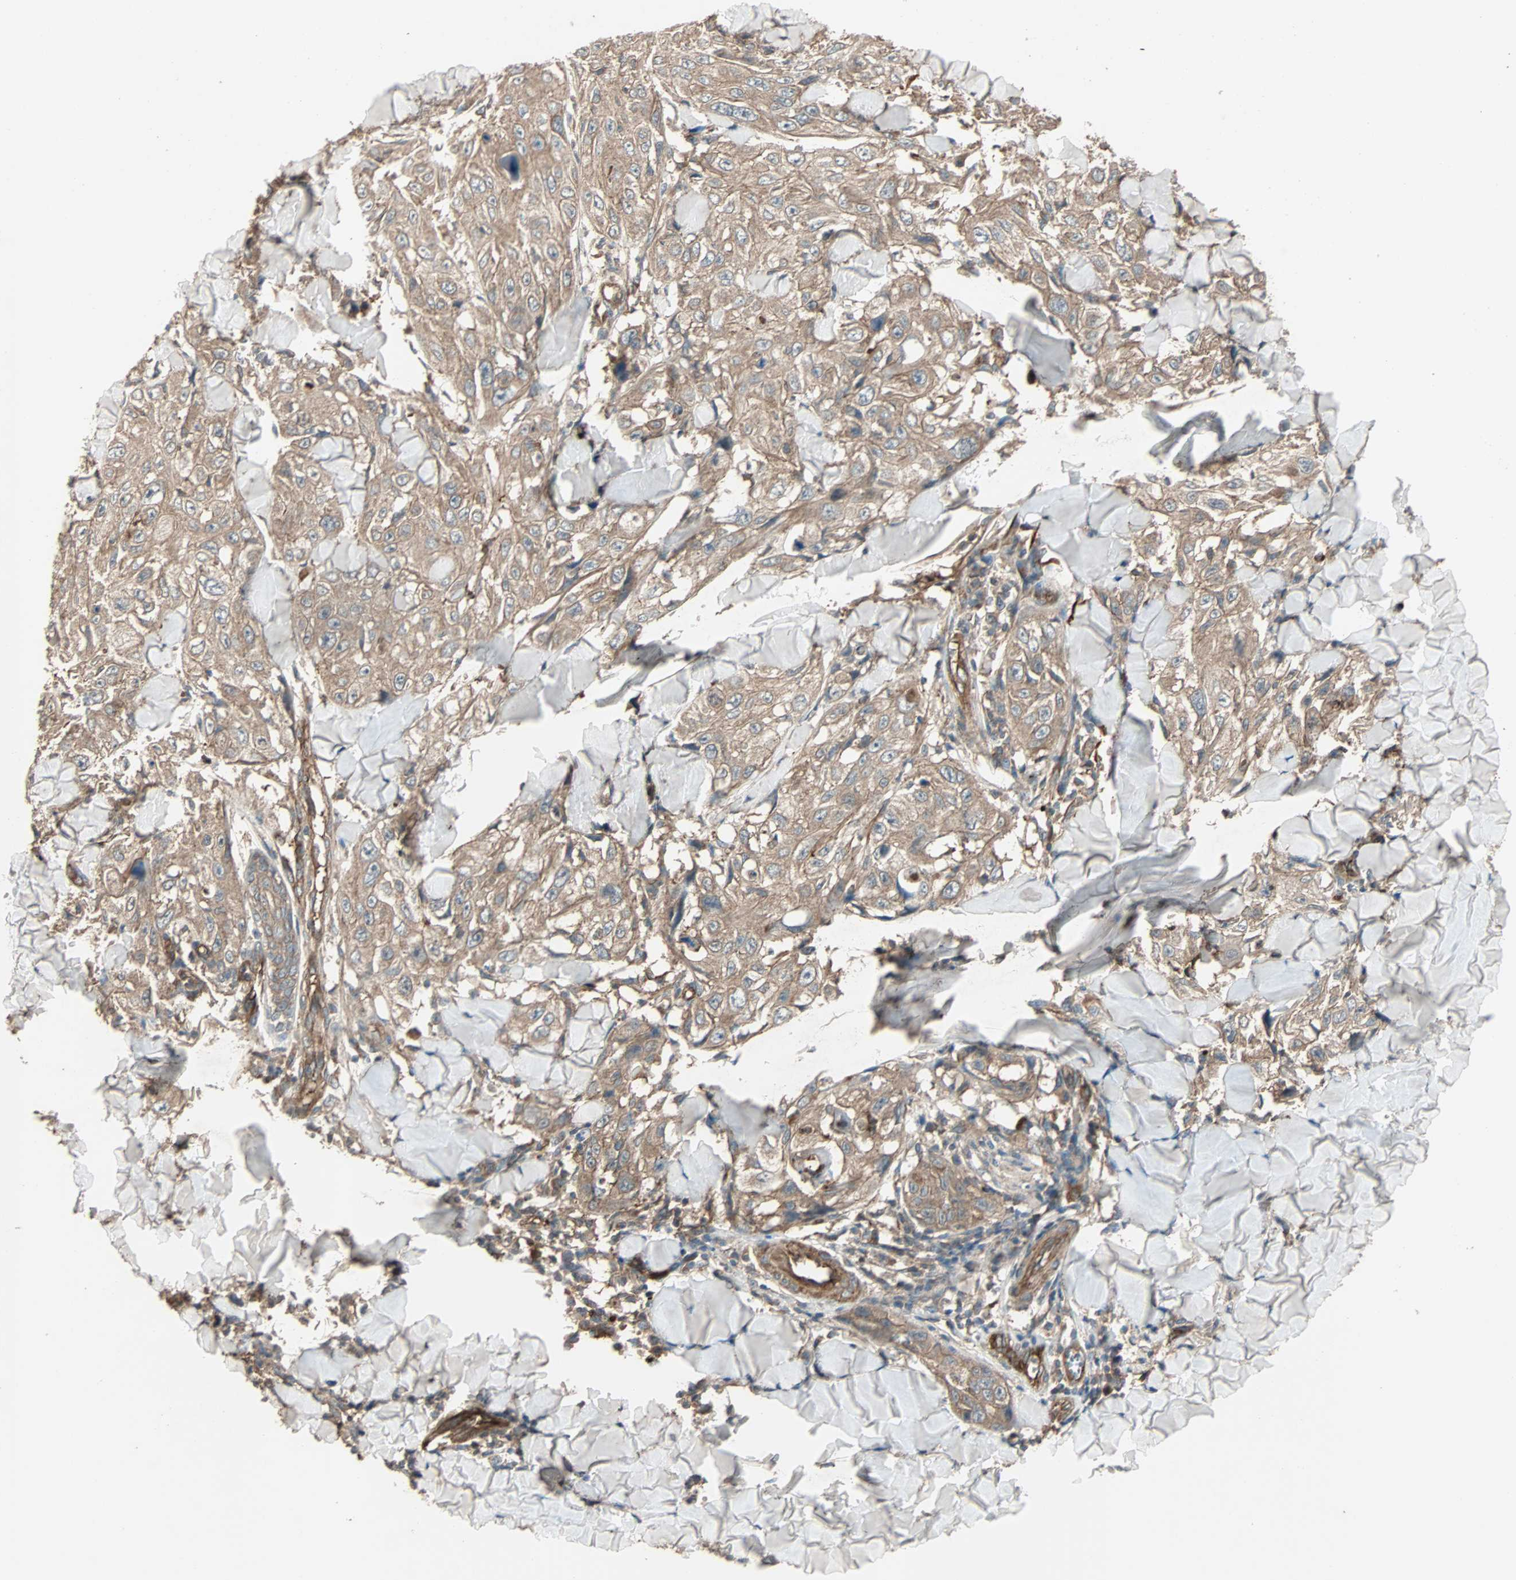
{"staining": {"intensity": "moderate", "quantity": ">75%", "location": "cytoplasmic/membranous"}, "tissue": "skin cancer", "cell_type": "Tumor cells", "image_type": "cancer", "snomed": [{"axis": "morphology", "description": "Squamous cell carcinoma, NOS"}, {"axis": "topography", "description": "Skin"}], "caption": "Skin cancer (squamous cell carcinoma) stained with a protein marker shows moderate staining in tumor cells.", "gene": "GCK", "patient": {"sex": "male", "age": 86}}